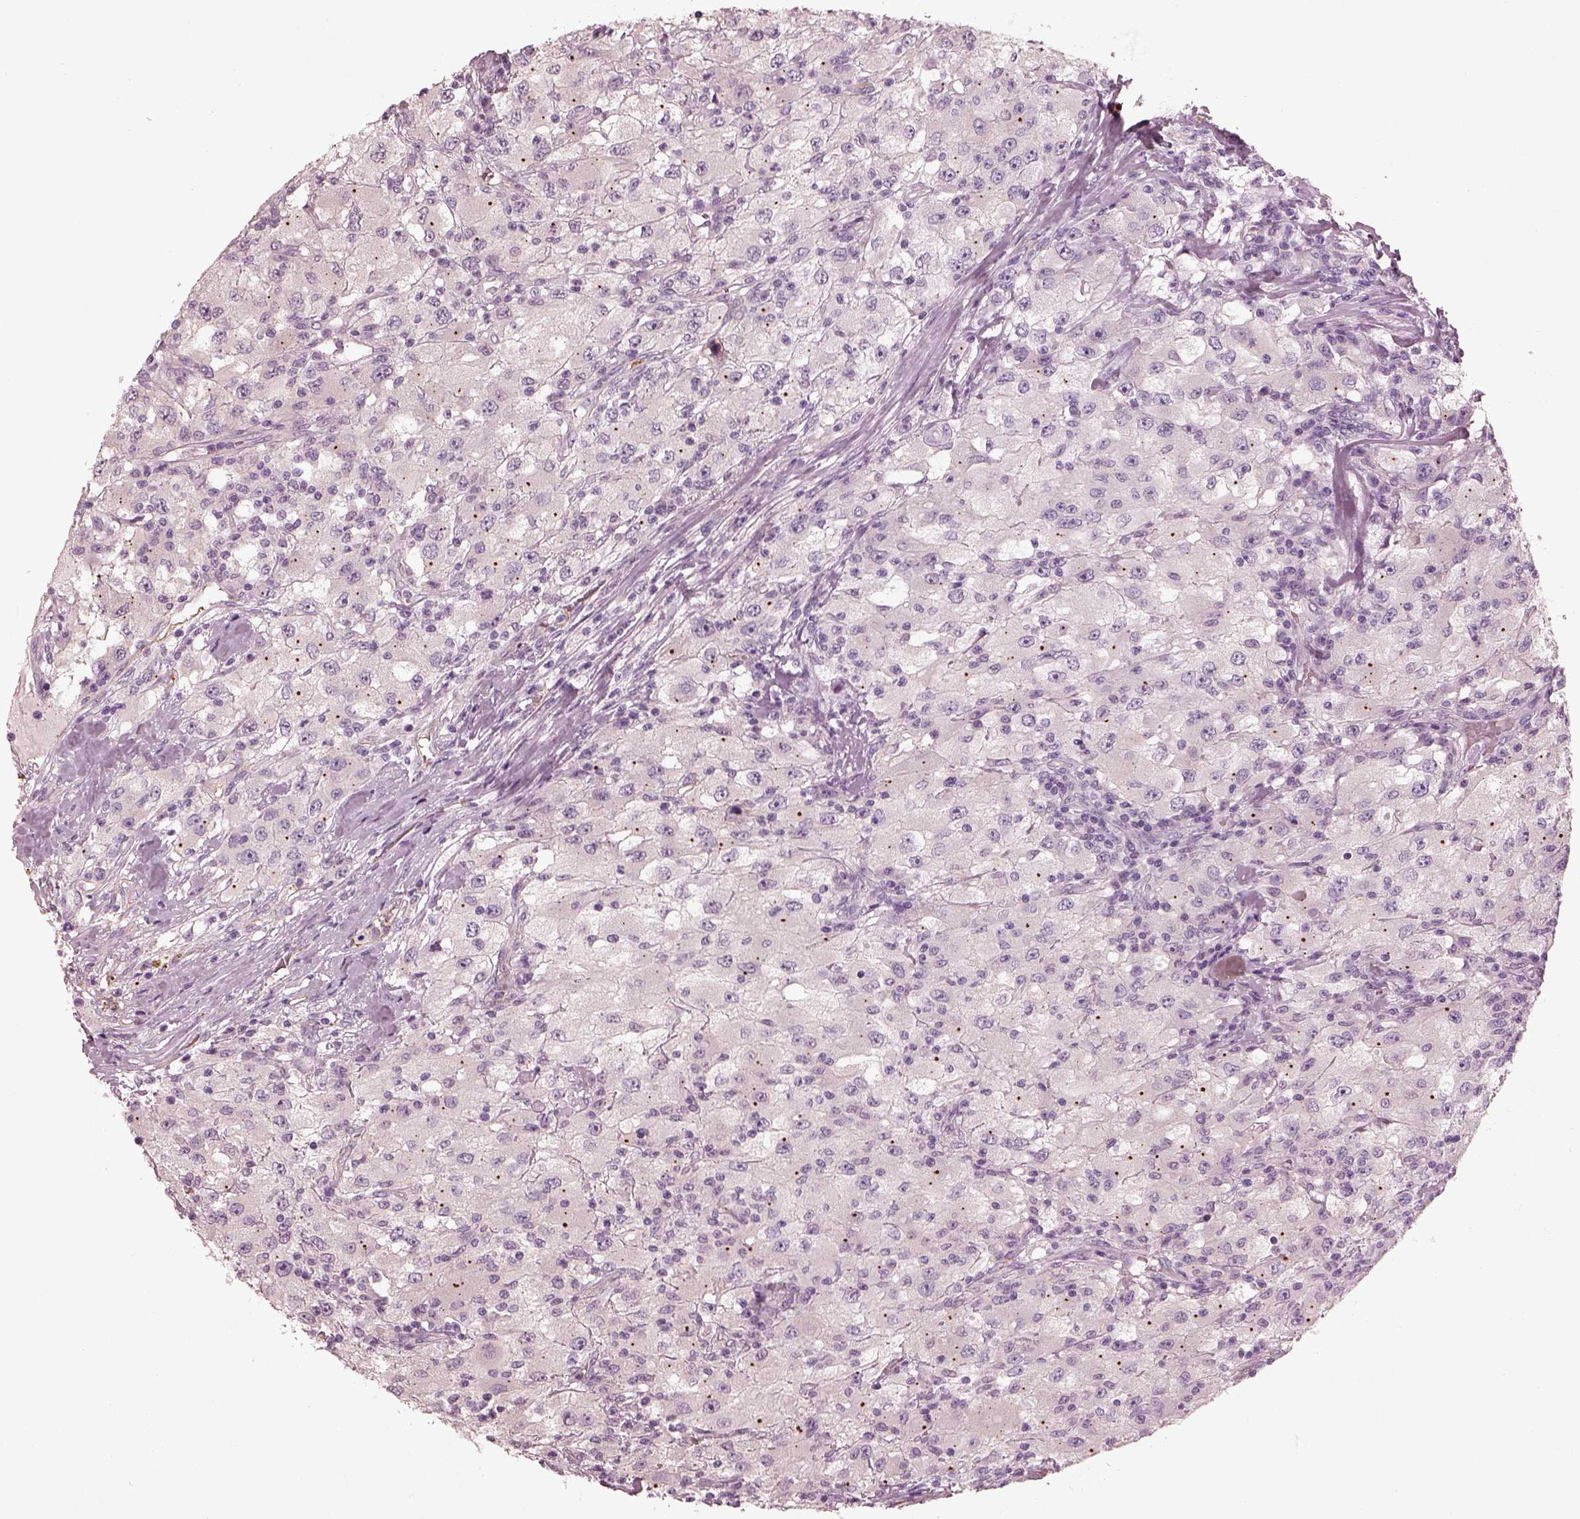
{"staining": {"intensity": "negative", "quantity": "none", "location": "none"}, "tissue": "renal cancer", "cell_type": "Tumor cells", "image_type": "cancer", "snomed": [{"axis": "morphology", "description": "Adenocarcinoma, NOS"}, {"axis": "topography", "description": "Kidney"}], "caption": "This photomicrograph is of adenocarcinoma (renal) stained with immunohistochemistry (IHC) to label a protein in brown with the nuclei are counter-stained blue. There is no staining in tumor cells.", "gene": "EIF4E1B", "patient": {"sex": "female", "age": 67}}